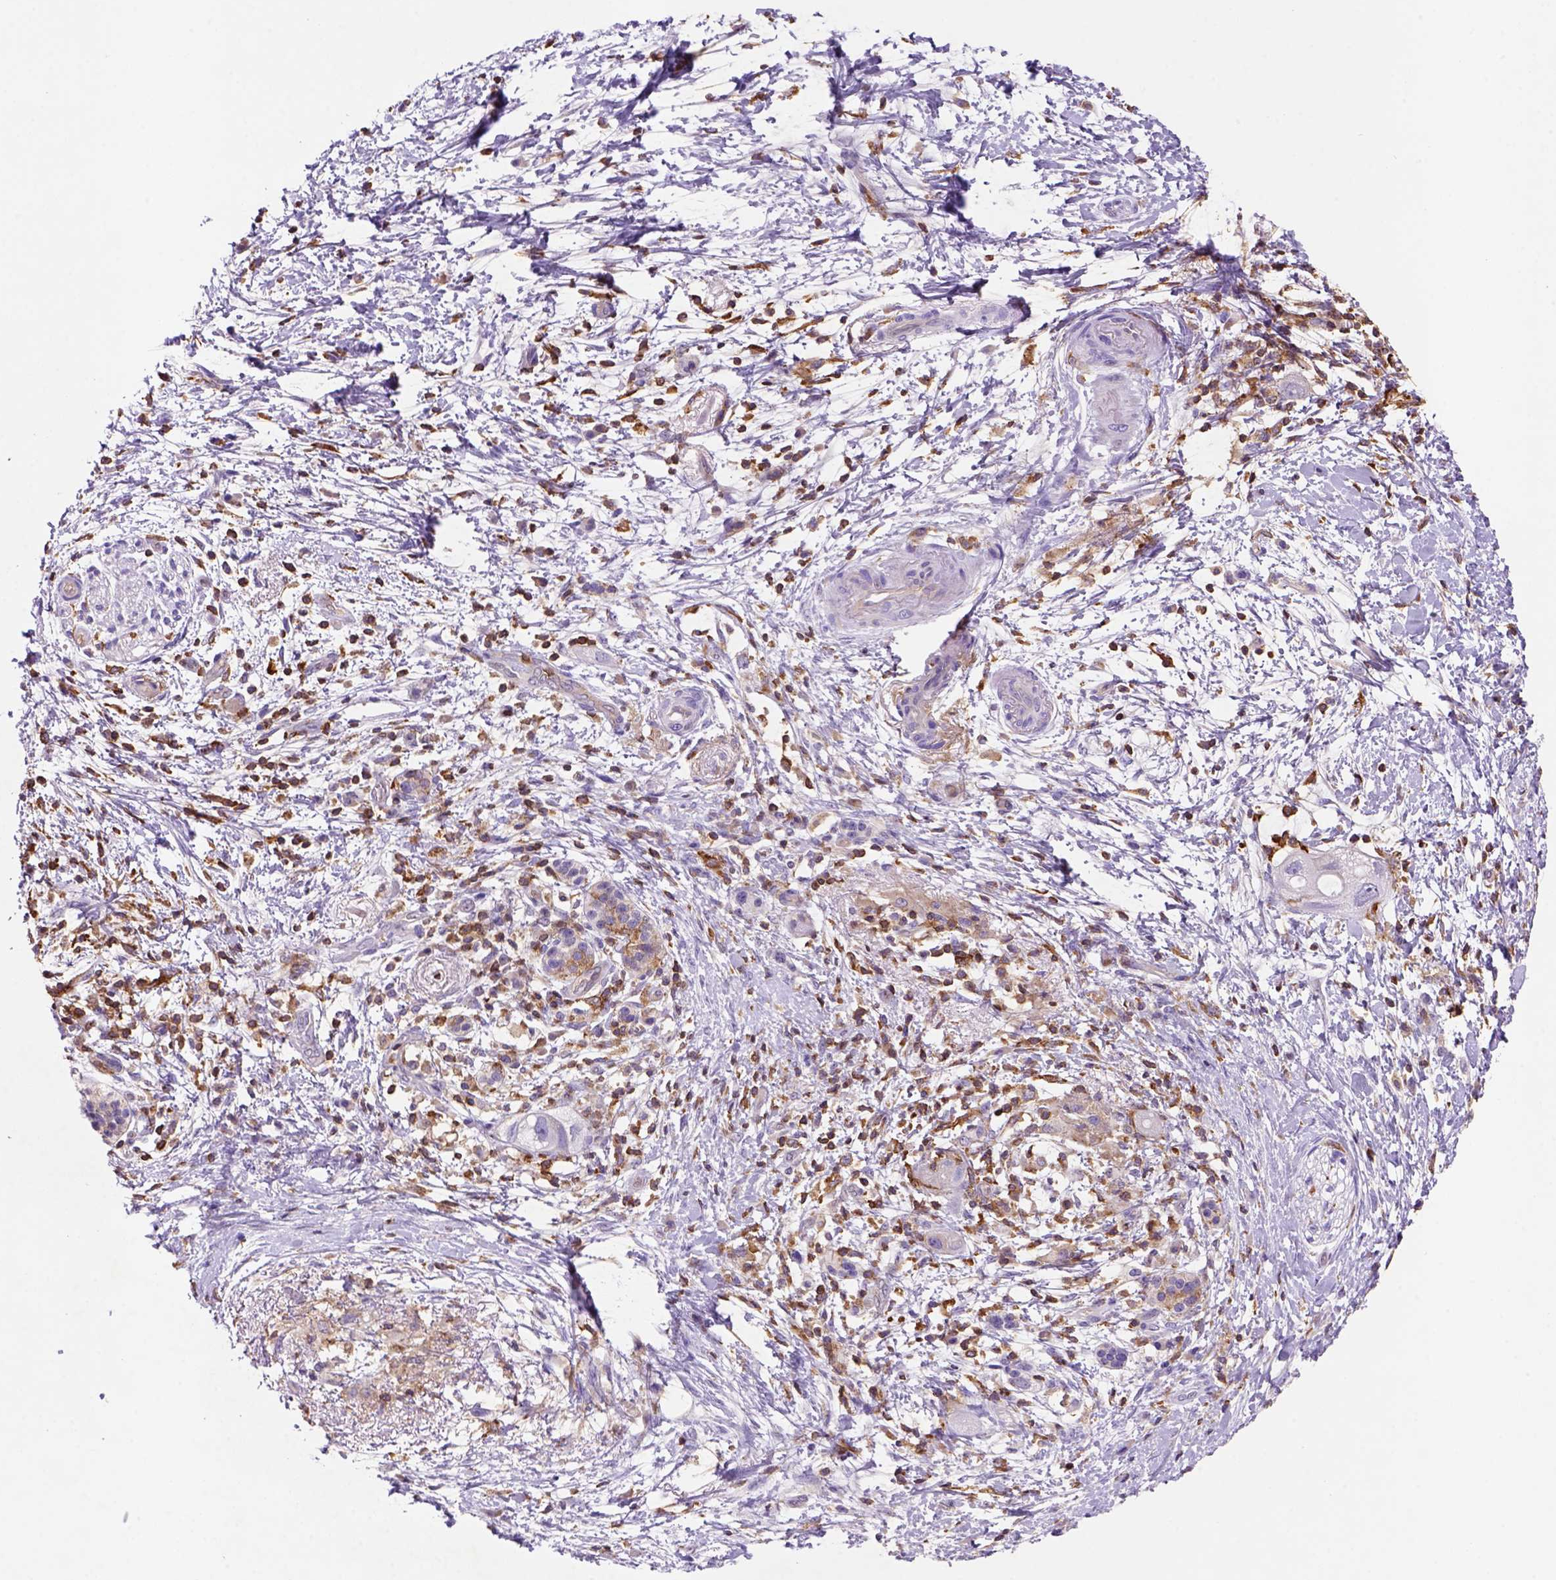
{"staining": {"intensity": "negative", "quantity": "none", "location": "none"}, "tissue": "pancreatic cancer", "cell_type": "Tumor cells", "image_type": "cancer", "snomed": [{"axis": "morphology", "description": "Adenocarcinoma, NOS"}, {"axis": "topography", "description": "Pancreas"}], "caption": "Tumor cells are negative for brown protein staining in pancreatic cancer. The staining is performed using DAB (3,3'-diaminobenzidine) brown chromogen with nuclei counter-stained in using hematoxylin.", "gene": "INPP5D", "patient": {"sex": "female", "age": 72}}